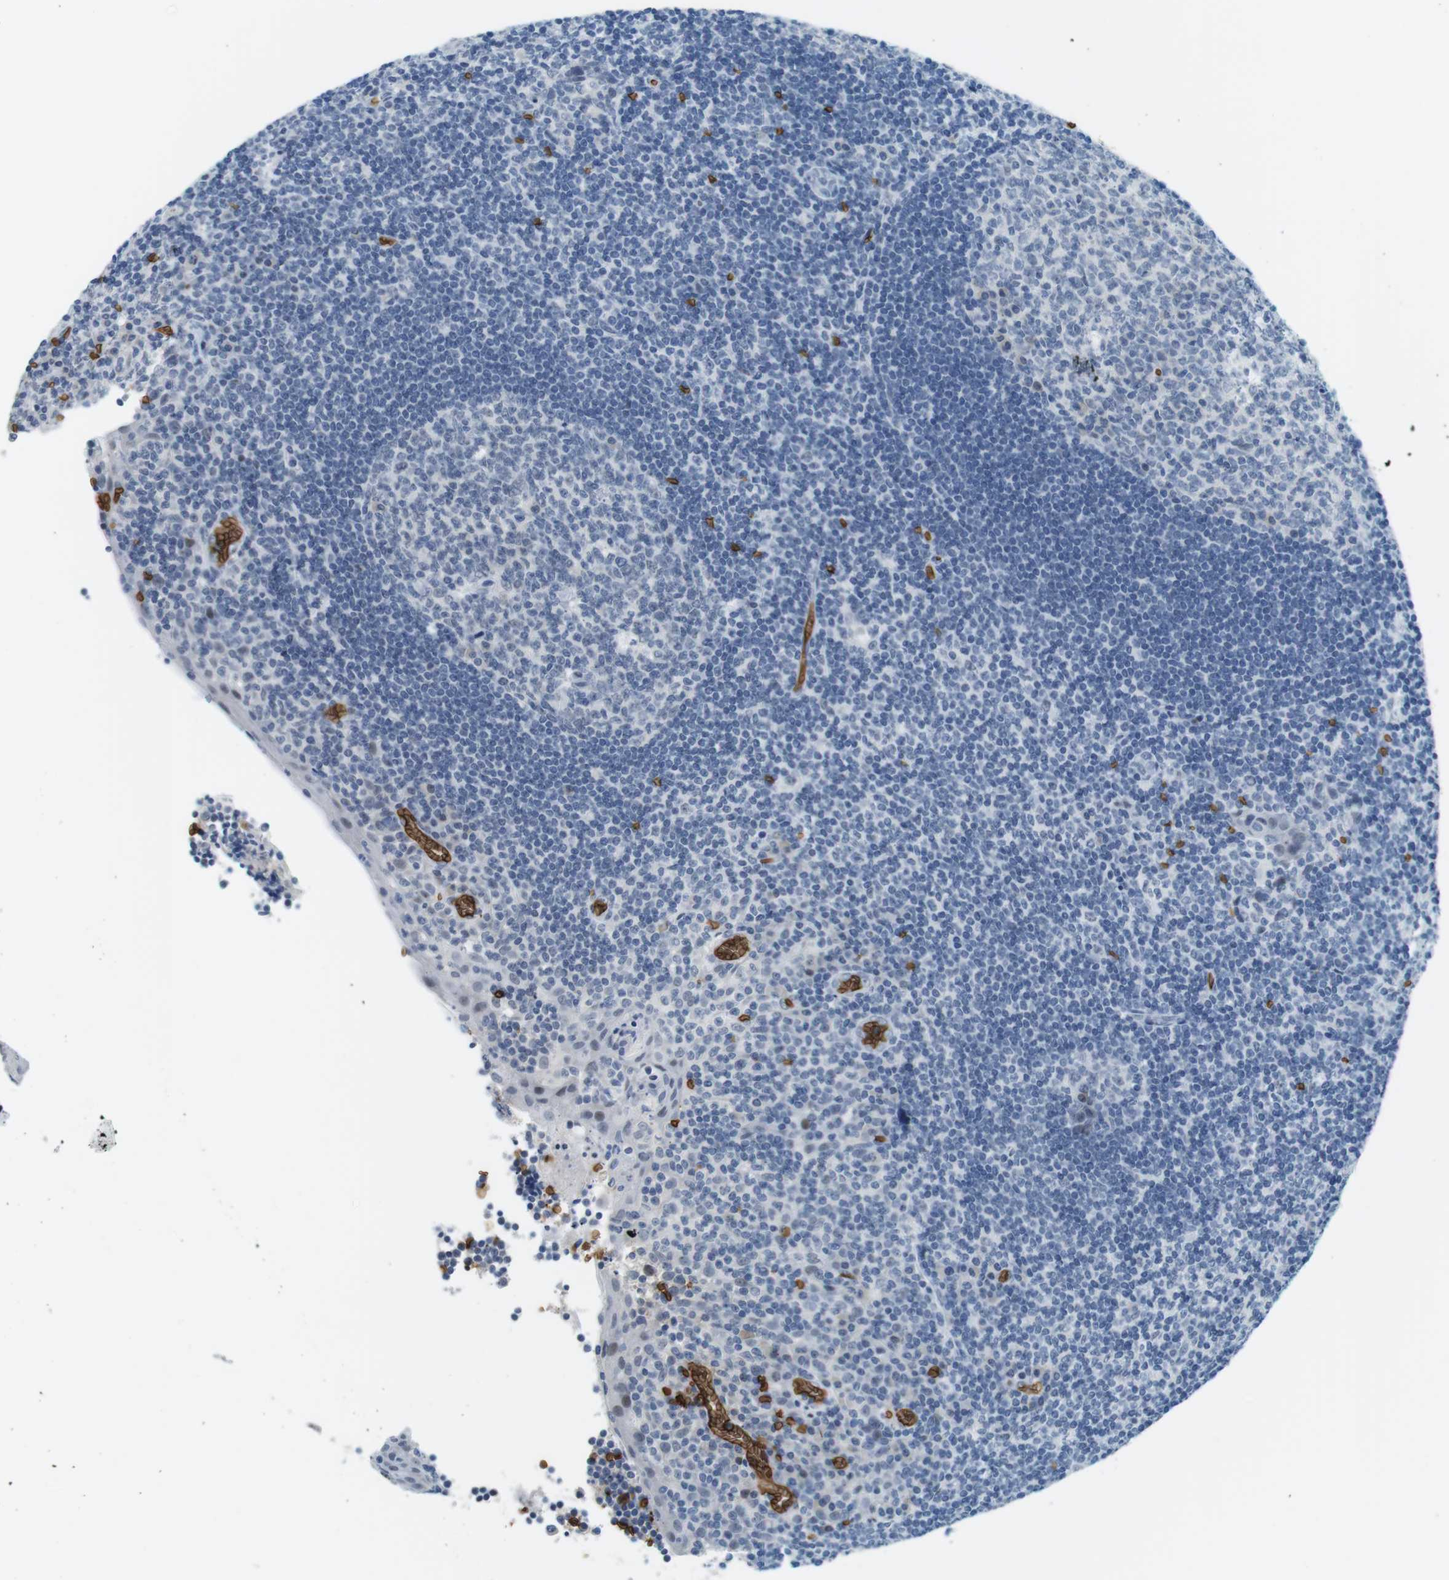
{"staining": {"intensity": "negative", "quantity": "none", "location": "none"}, "tissue": "tonsil", "cell_type": "Germinal center cells", "image_type": "normal", "snomed": [{"axis": "morphology", "description": "Normal tissue, NOS"}, {"axis": "topography", "description": "Tonsil"}], "caption": "Immunohistochemical staining of unremarkable human tonsil displays no significant staining in germinal center cells. (IHC, brightfield microscopy, high magnification).", "gene": "SLC4A1", "patient": {"sex": "male", "age": 37}}